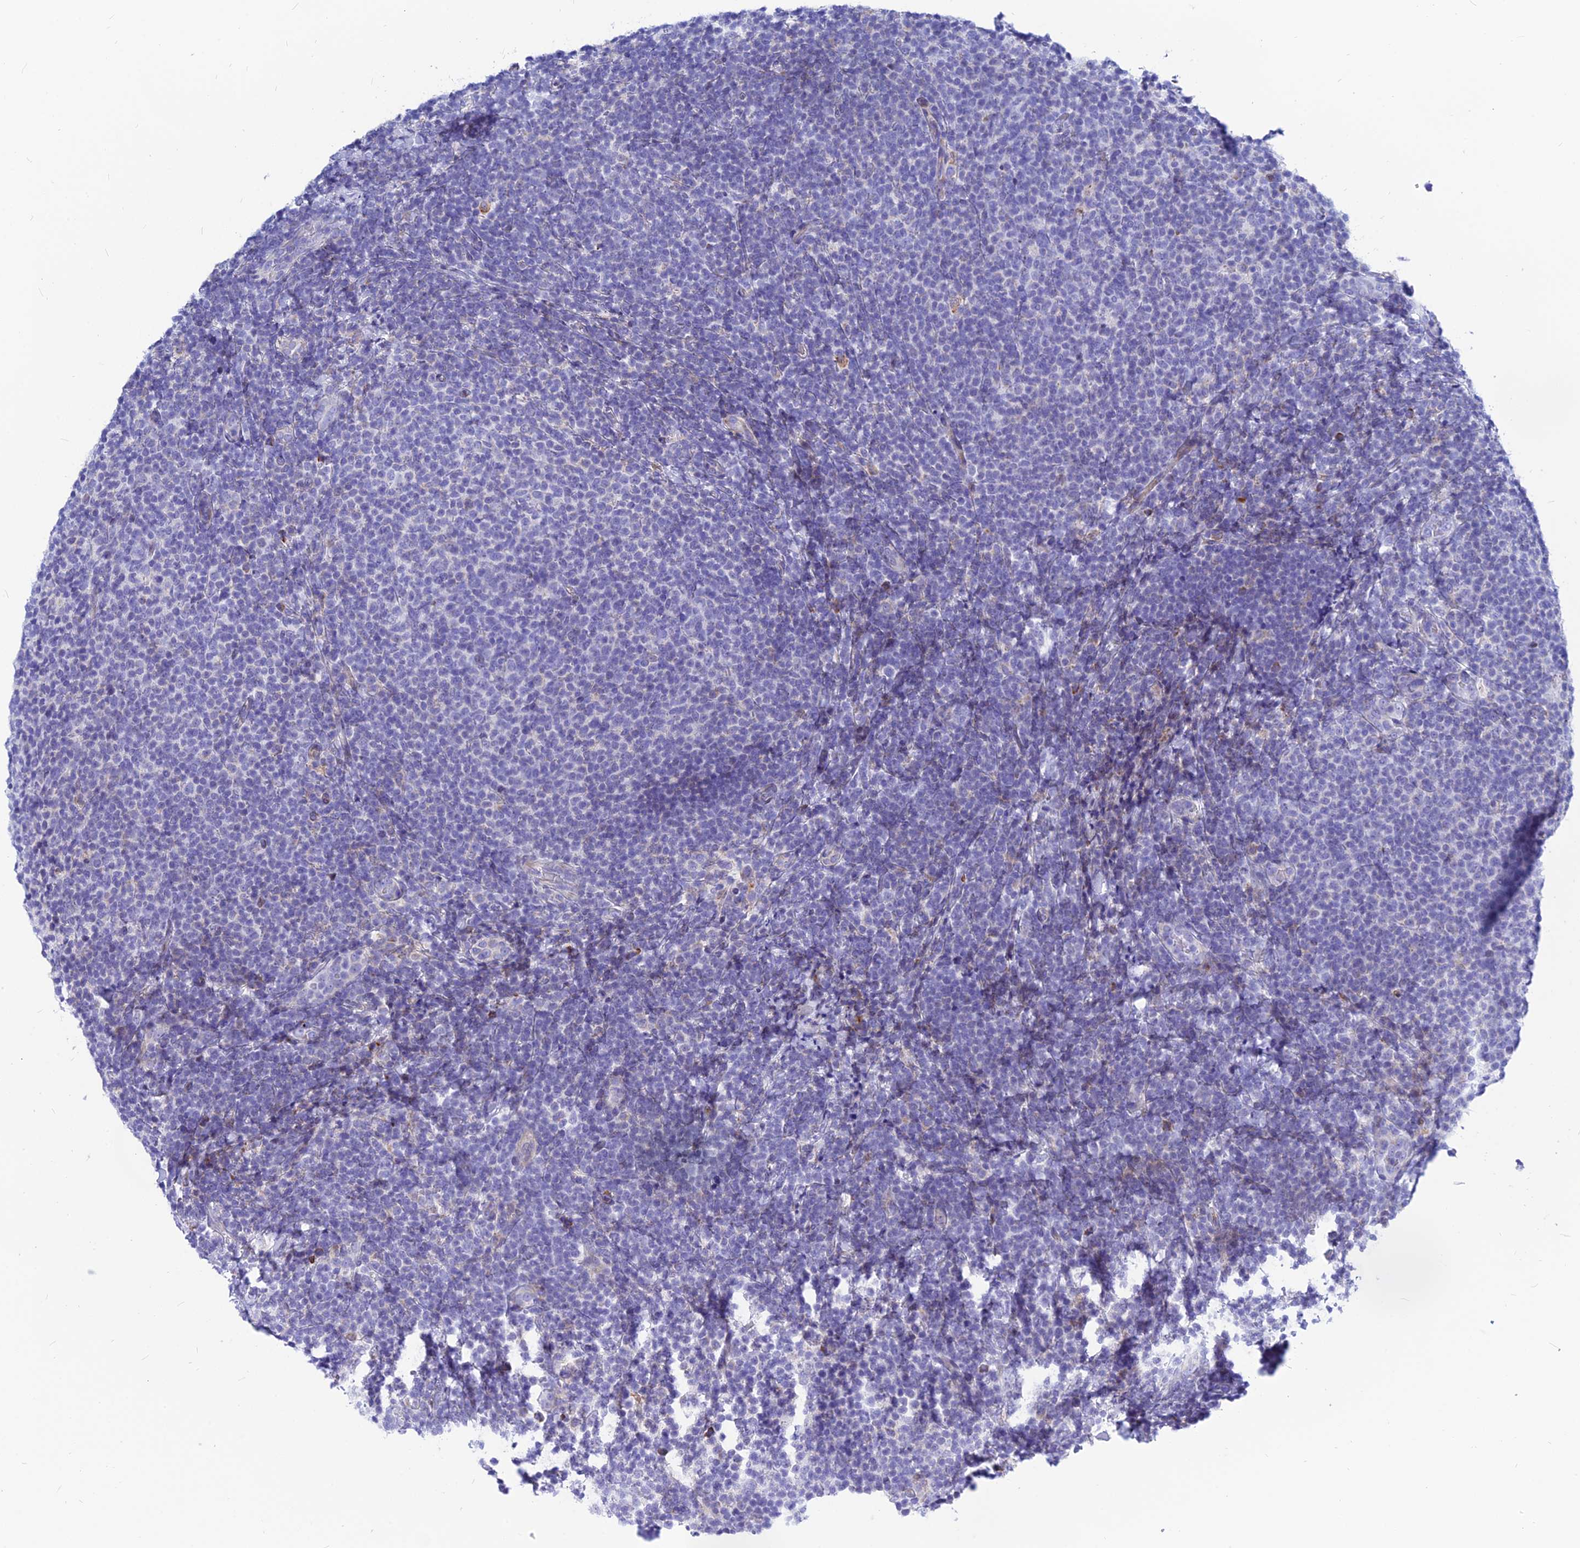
{"staining": {"intensity": "negative", "quantity": "none", "location": "none"}, "tissue": "lymphoma", "cell_type": "Tumor cells", "image_type": "cancer", "snomed": [{"axis": "morphology", "description": "Malignant lymphoma, non-Hodgkin's type, Low grade"}, {"axis": "topography", "description": "Lymph node"}], "caption": "Immunohistochemistry (IHC) image of human lymphoma stained for a protein (brown), which demonstrates no positivity in tumor cells.", "gene": "CNOT6", "patient": {"sex": "male", "age": 66}}